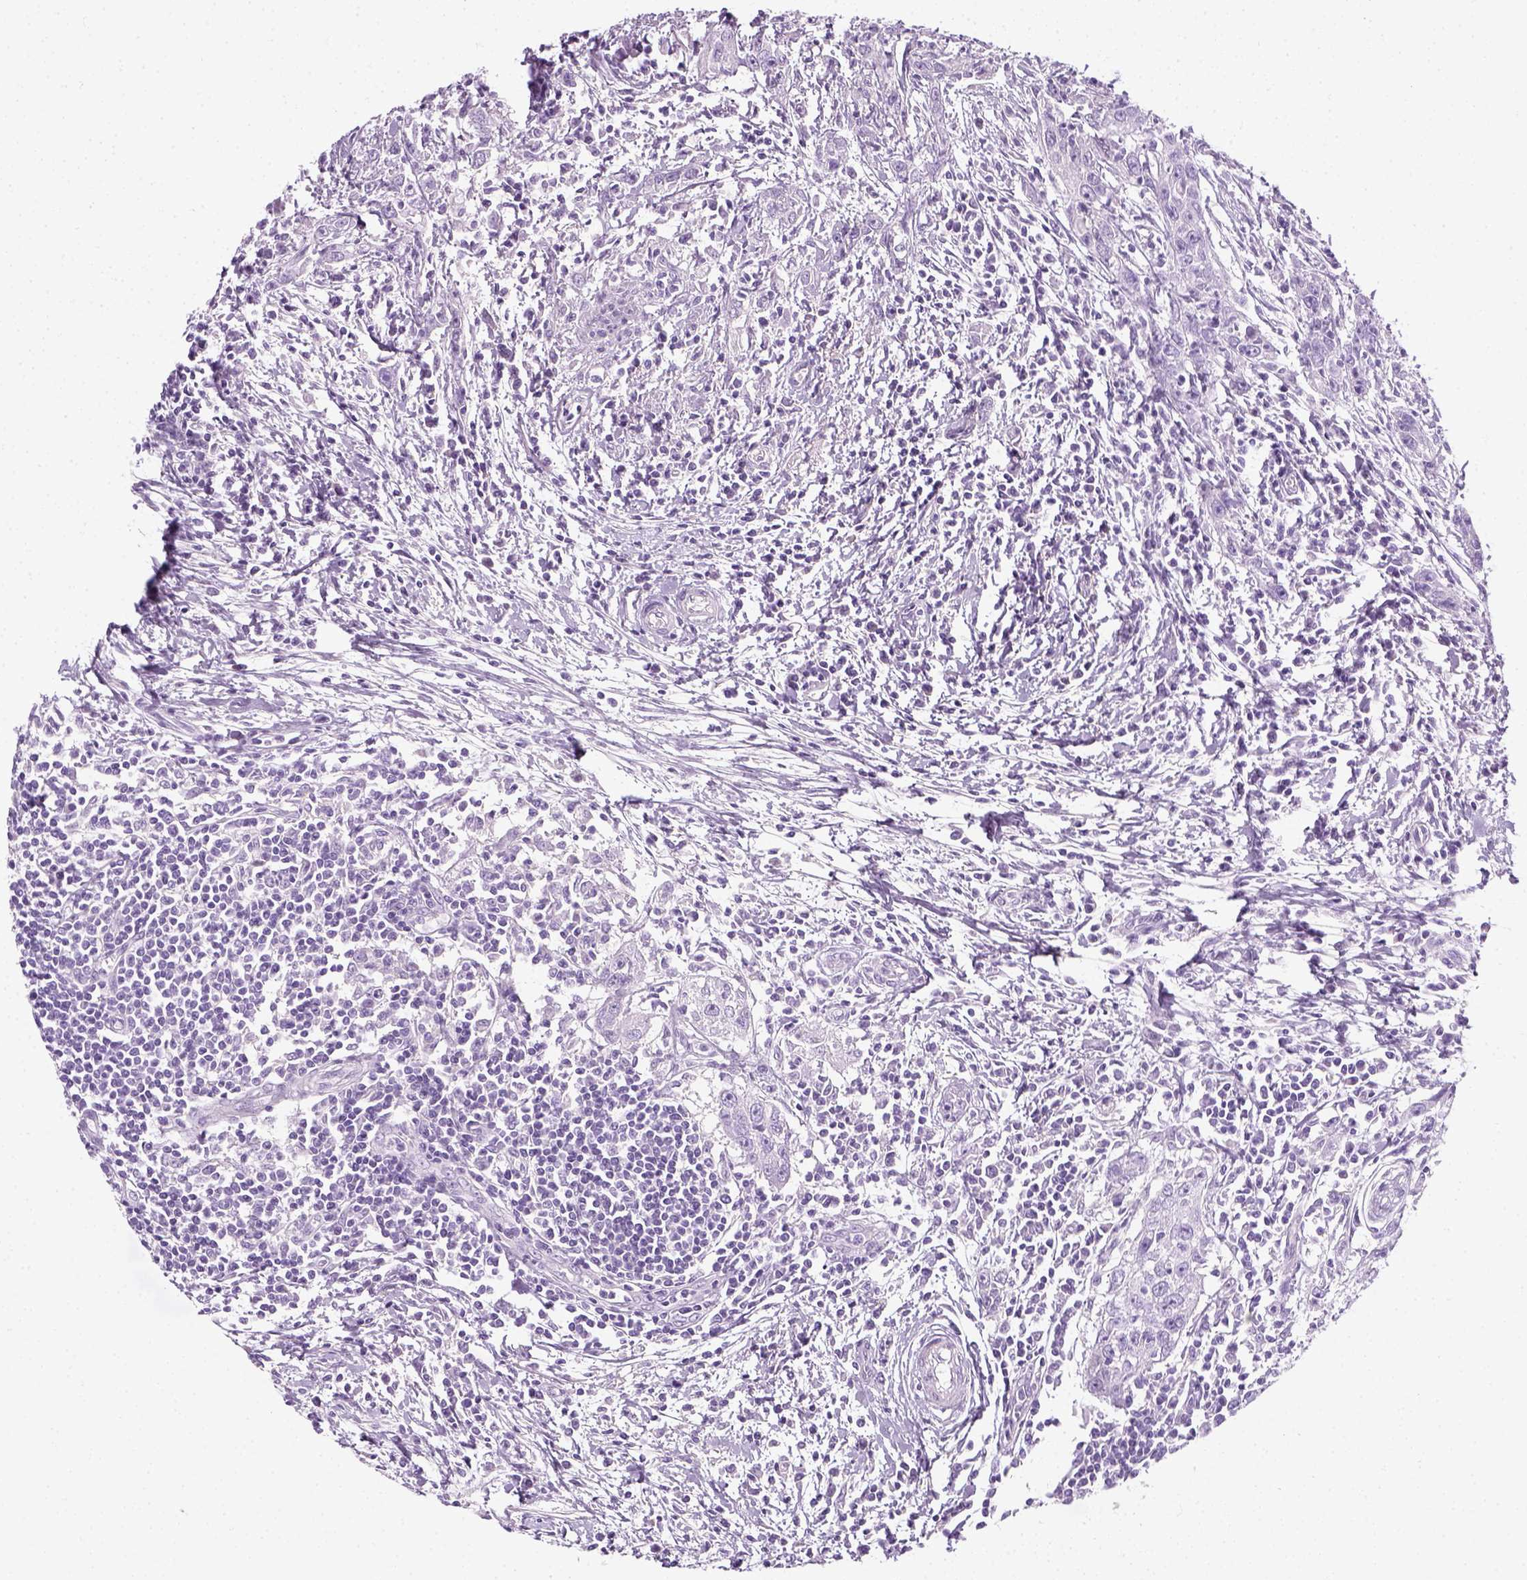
{"staining": {"intensity": "negative", "quantity": "none", "location": "none"}, "tissue": "urothelial cancer", "cell_type": "Tumor cells", "image_type": "cancer", "snomed": [{"axis": "morphology", "description": "Urothelial carcinoma, High grade"}, {"axis": "topography", "description": "Urinary bladder"}], "caption": "Urothelial carcinoma (high-grade) was stained to show a protein in brown. There is no significant staining in tumor cells. The staining was performed using DAB to visualize the protein expression in brown, while the nuclei were stained in blue with hematoxylin (Magnification: 20x).", "gene": "SLC12A5", "patient": {"sex": "male", "age": 83}}